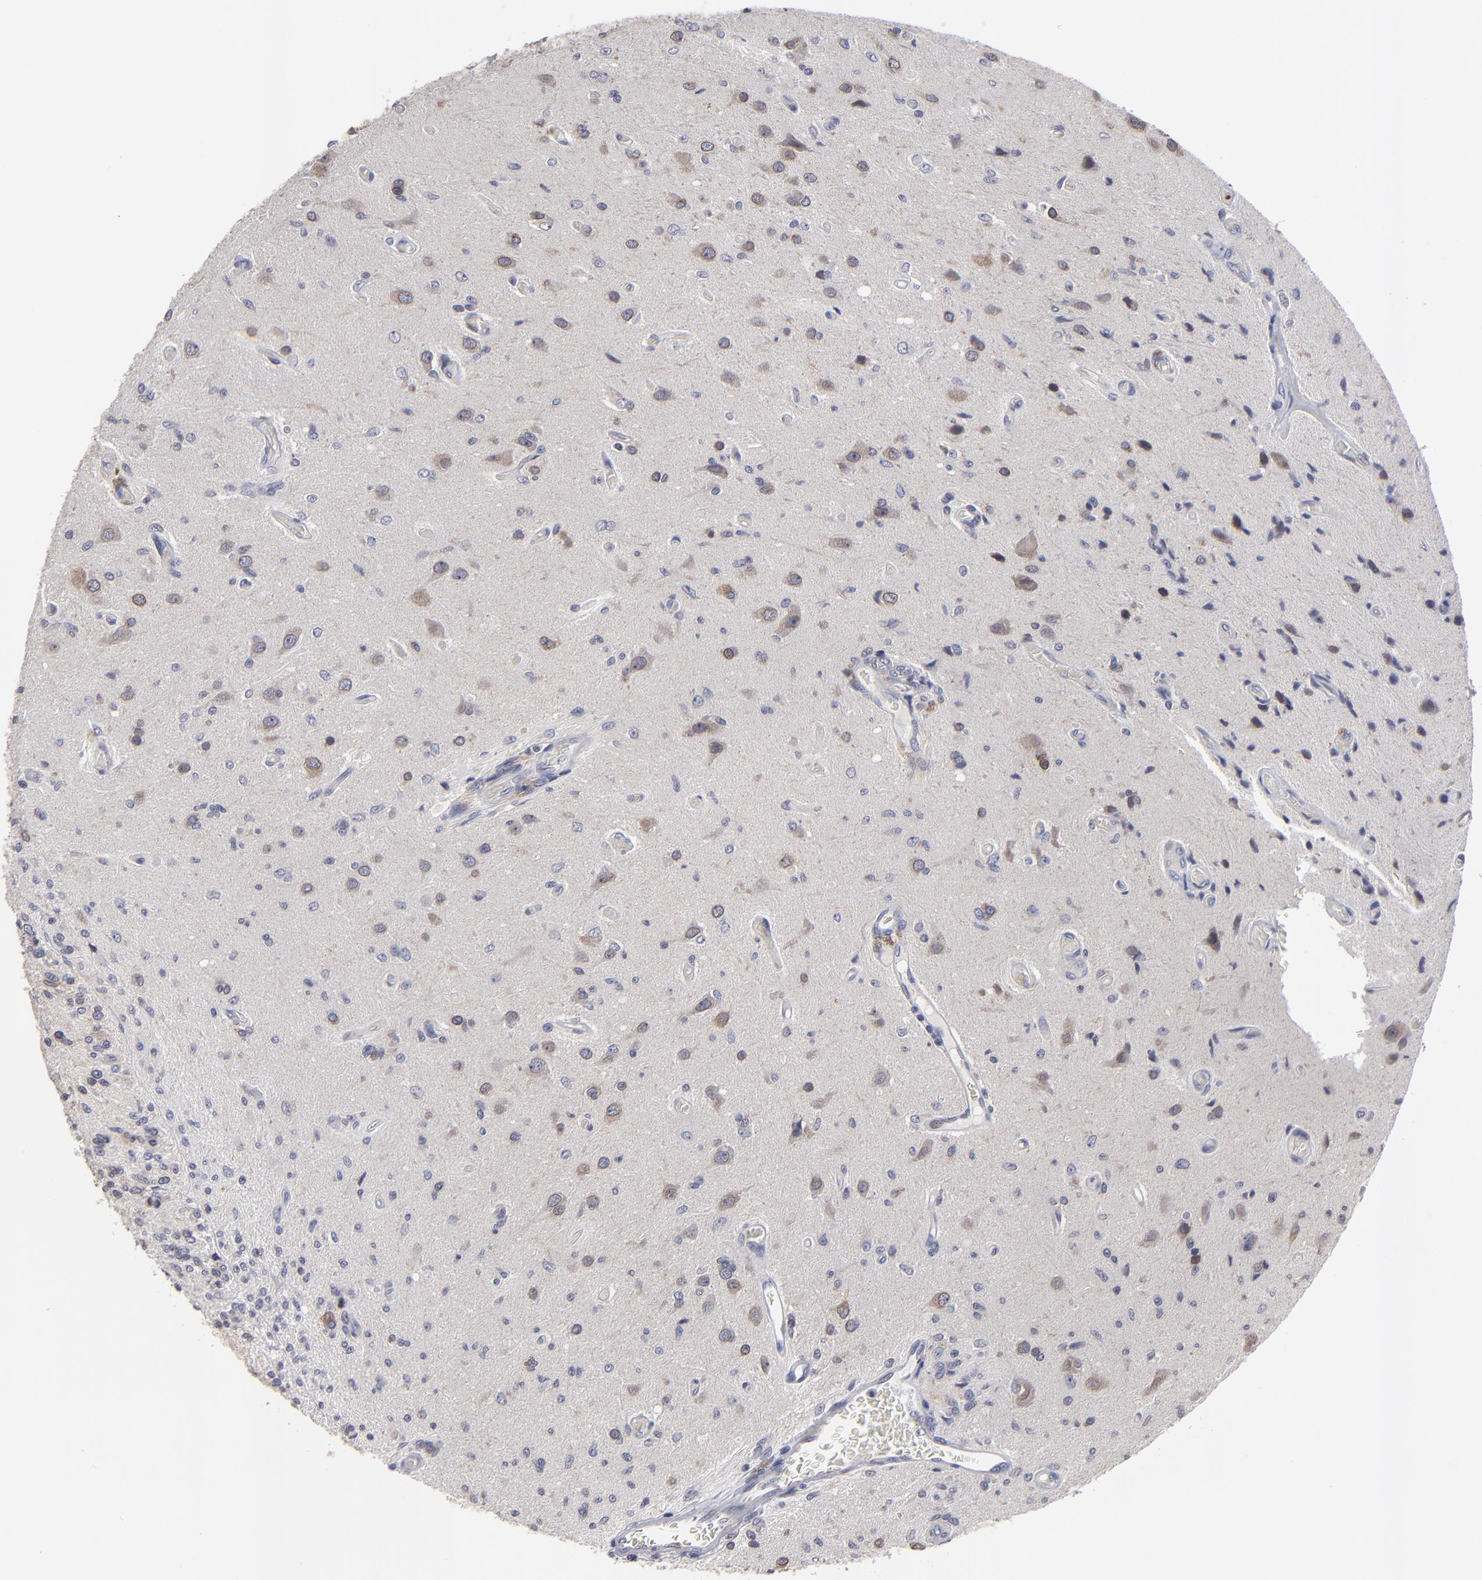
{"staining": {"intensity": "moderate", "quantity": "25%-75%", "location": "cytoplasmic/membranous"}, "tissue": "glioma", "cell_type": "Tumor cells", "image_type": "cancer", "snomed": [{"axis": "morphology", "description": "Normal tissue, NOS"}, {"axis": "morphology", "description": "Glioma, malignant, High grade"}, {"axis": "topography", "description": "Cerebral cortex"}], "caption": "A medium amount of moderate cytoplasmic/membranous expression is appreciated in about 25%-75% of tumor cells in high-grade glioma (malignant) tissue.", "gene": "CEP97", "patient": {"sex": "male", "age": 77}}